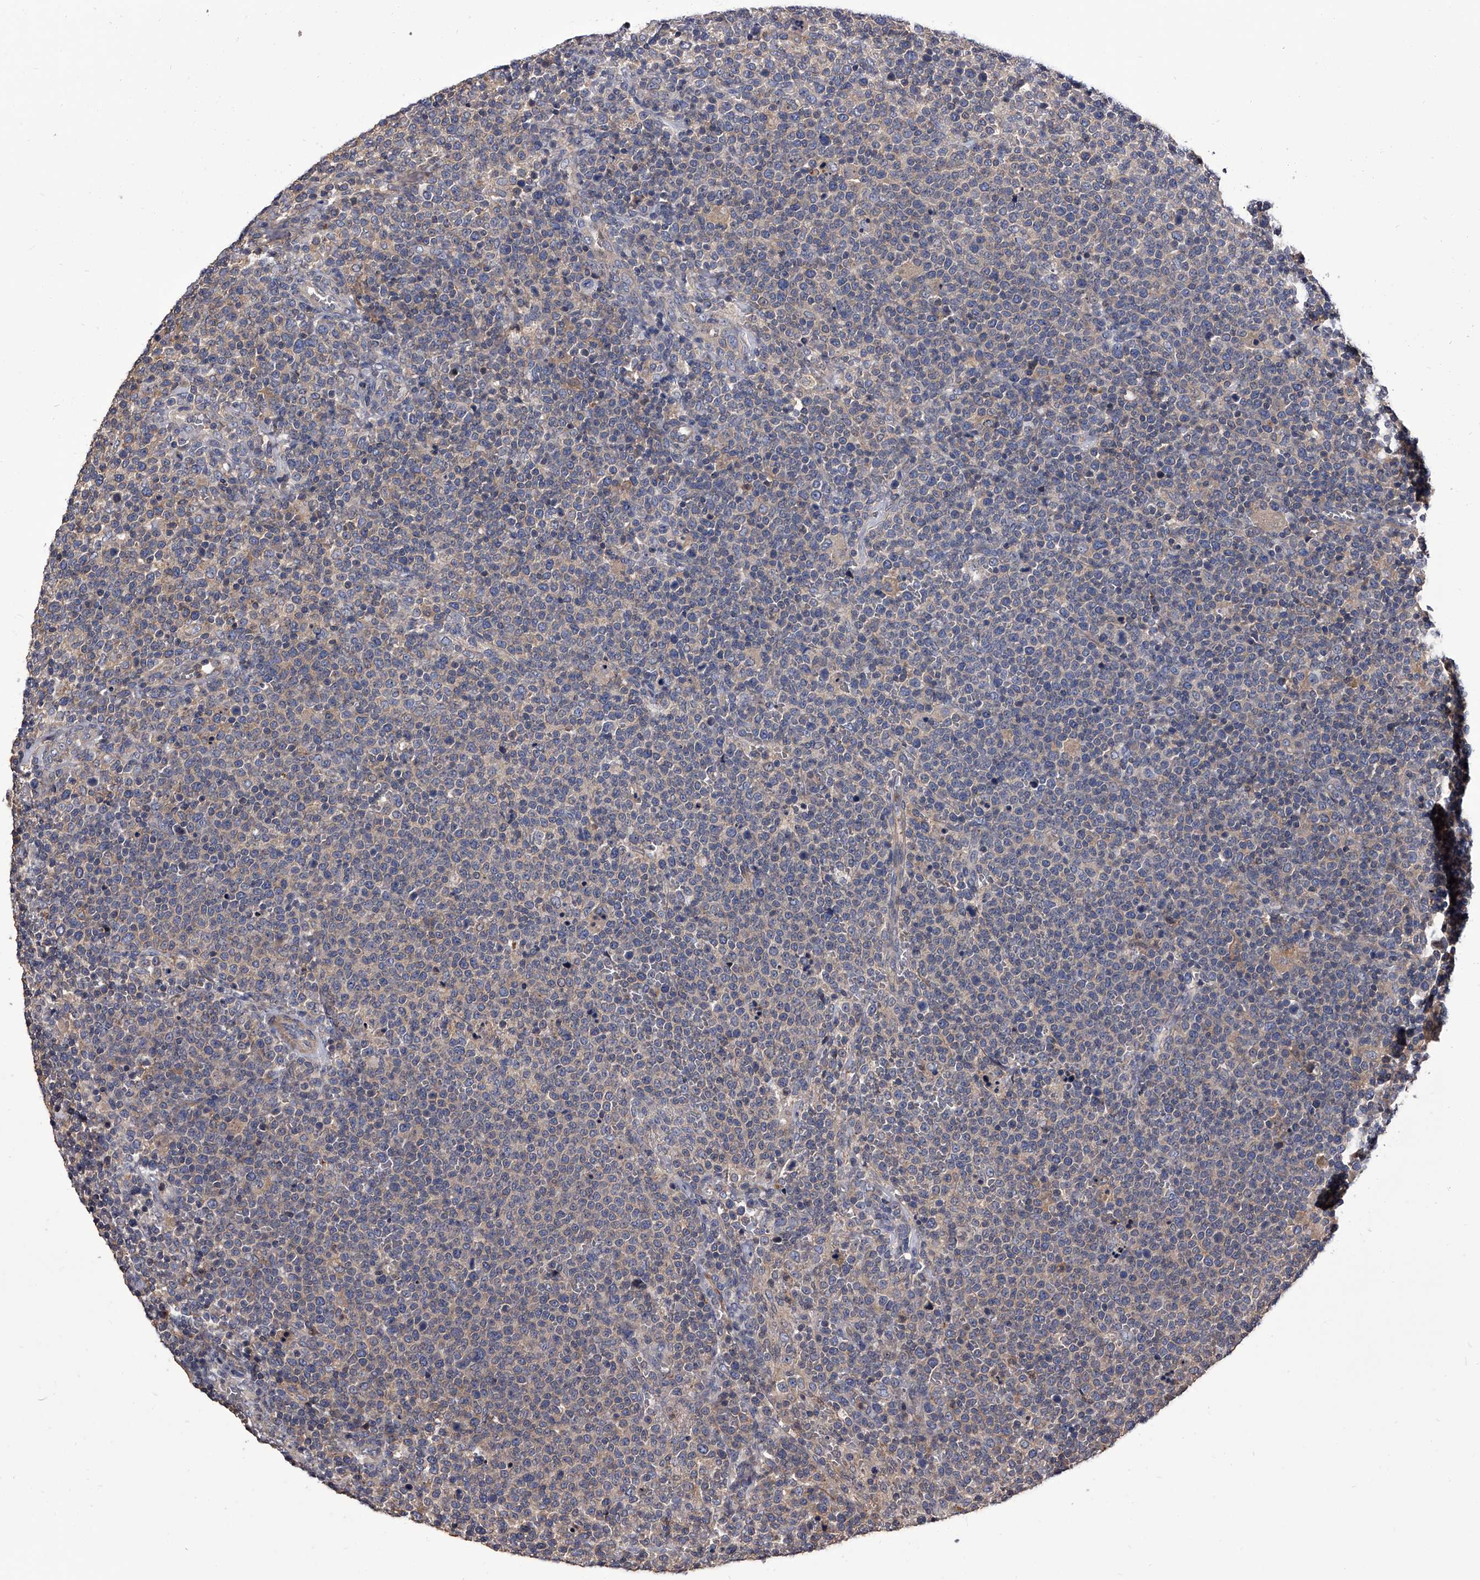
{"staining": {"intensity": "negative", "quantity": "none", "location": "none"}, "tissue": "lymphoma", "cell_type": "Tumor cells", "image_type": "cancer", "snomed": [{"axis": "morphology", "description": "Malignant lymphoma, non-Hodgkin's type, High grade"}, {"axis": "topography", "description": "Lymph node"}], "caption": "IHC micrograph of neoplastic tissue: lymphoma stained with DAB (3,3'-diaminobenzidine) demonstrates no significant protein positivity in tumor cells.", "gene": "STK36", "patient": {"sex": "male", "age": 61}}